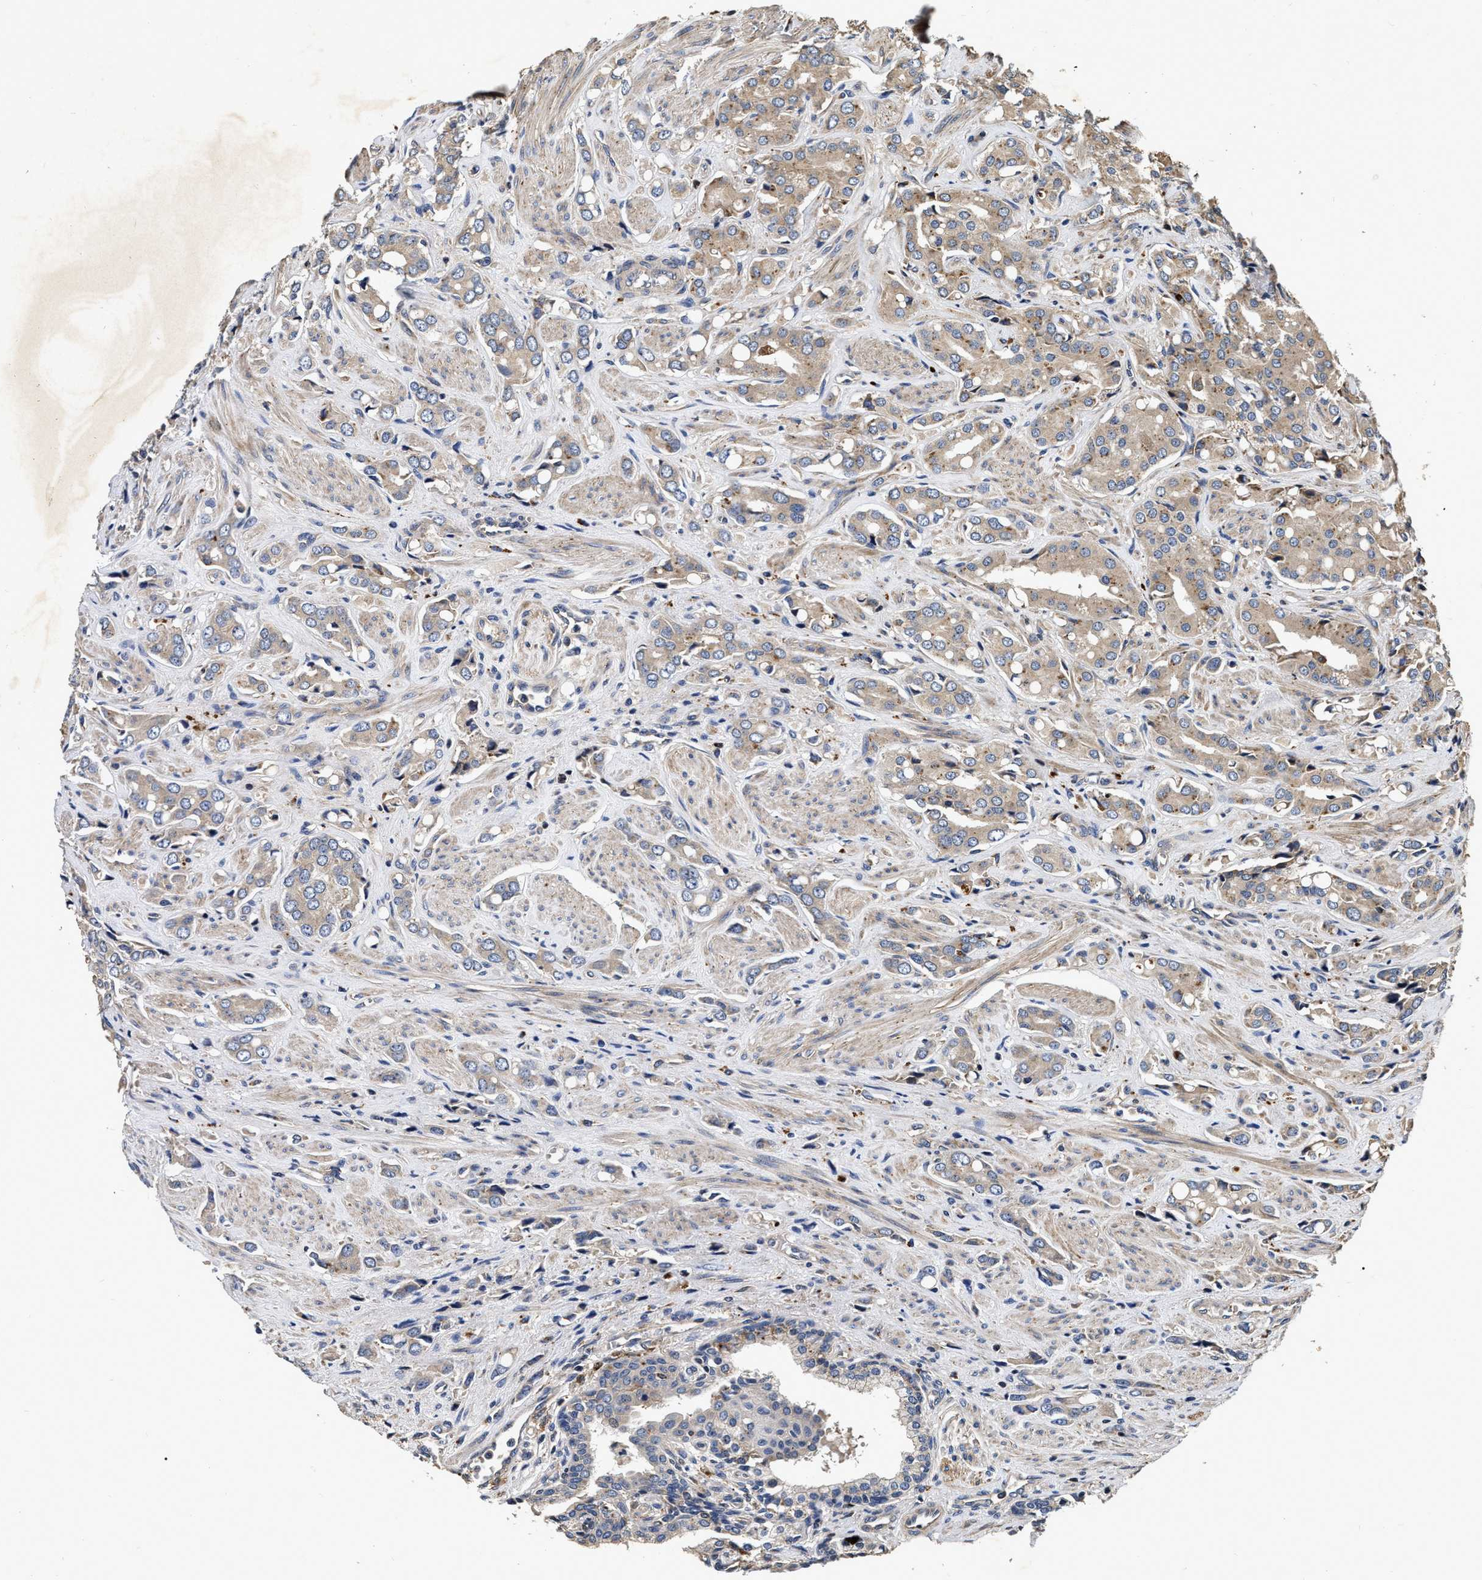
{"staining": {"intensity": "weak", "quantity": "25%-75%", "location": "cytoplasmic/membranous"}, "tissue": "prostate cancer", "cell_type": "Tumor cells", "image_type": "cancer", "snomed": [{"axis": "morphology", "description": "Adenocarcinoma, High grade"}, {"axis": "topography", "description": "Prostate"}], "caption": "Tumor cells exhibit low levels of weak cytoplasmic/membranous positivity in about 25%-75% of cells in human prostate adenocarcinoma (high-grade).", "gene": "ABCG8", "patient": {"sex": "male", "age": 52}}